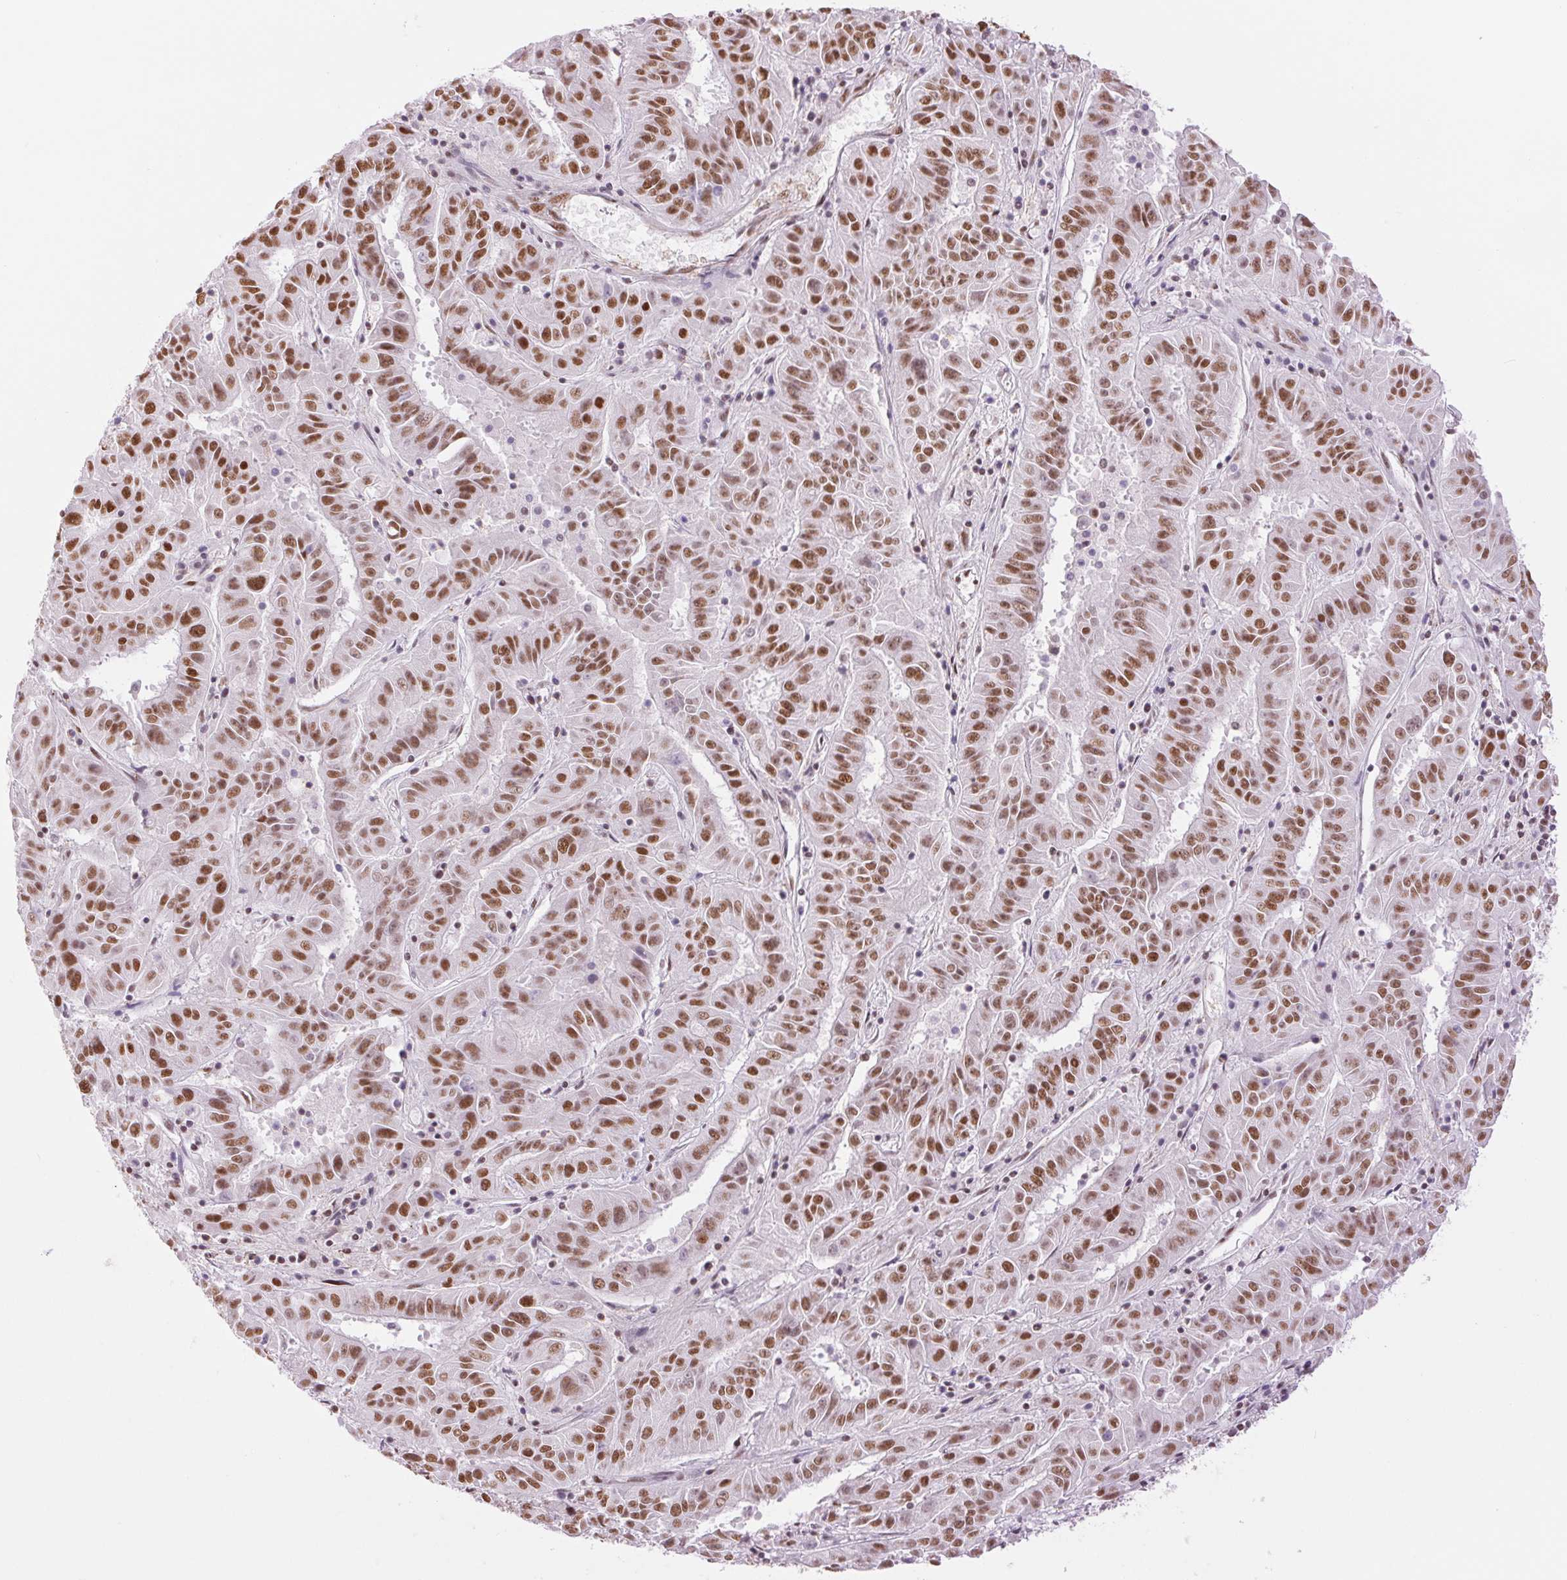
{"staining": {"intensity": "moderate", "quantity": ">75%", "location": "nuclear"}, "tissue": "pancreatic cancer", "cell_type": "Tumor cells", "image_type": "cancer", "snomed": [{"axis": "morphology", "description": "Adenocarcinoma, NOS"}, {"axis": "topography", "description": "Pancreas"}], "caption": "Pancreatic cancer (adenocarcinoma) stained with a brown dye exhibits moderate nuclear positive expression in about >75% of tumor cells.", "gene": "ZFR2", "patient": {"sex": "male", "age": 63}}